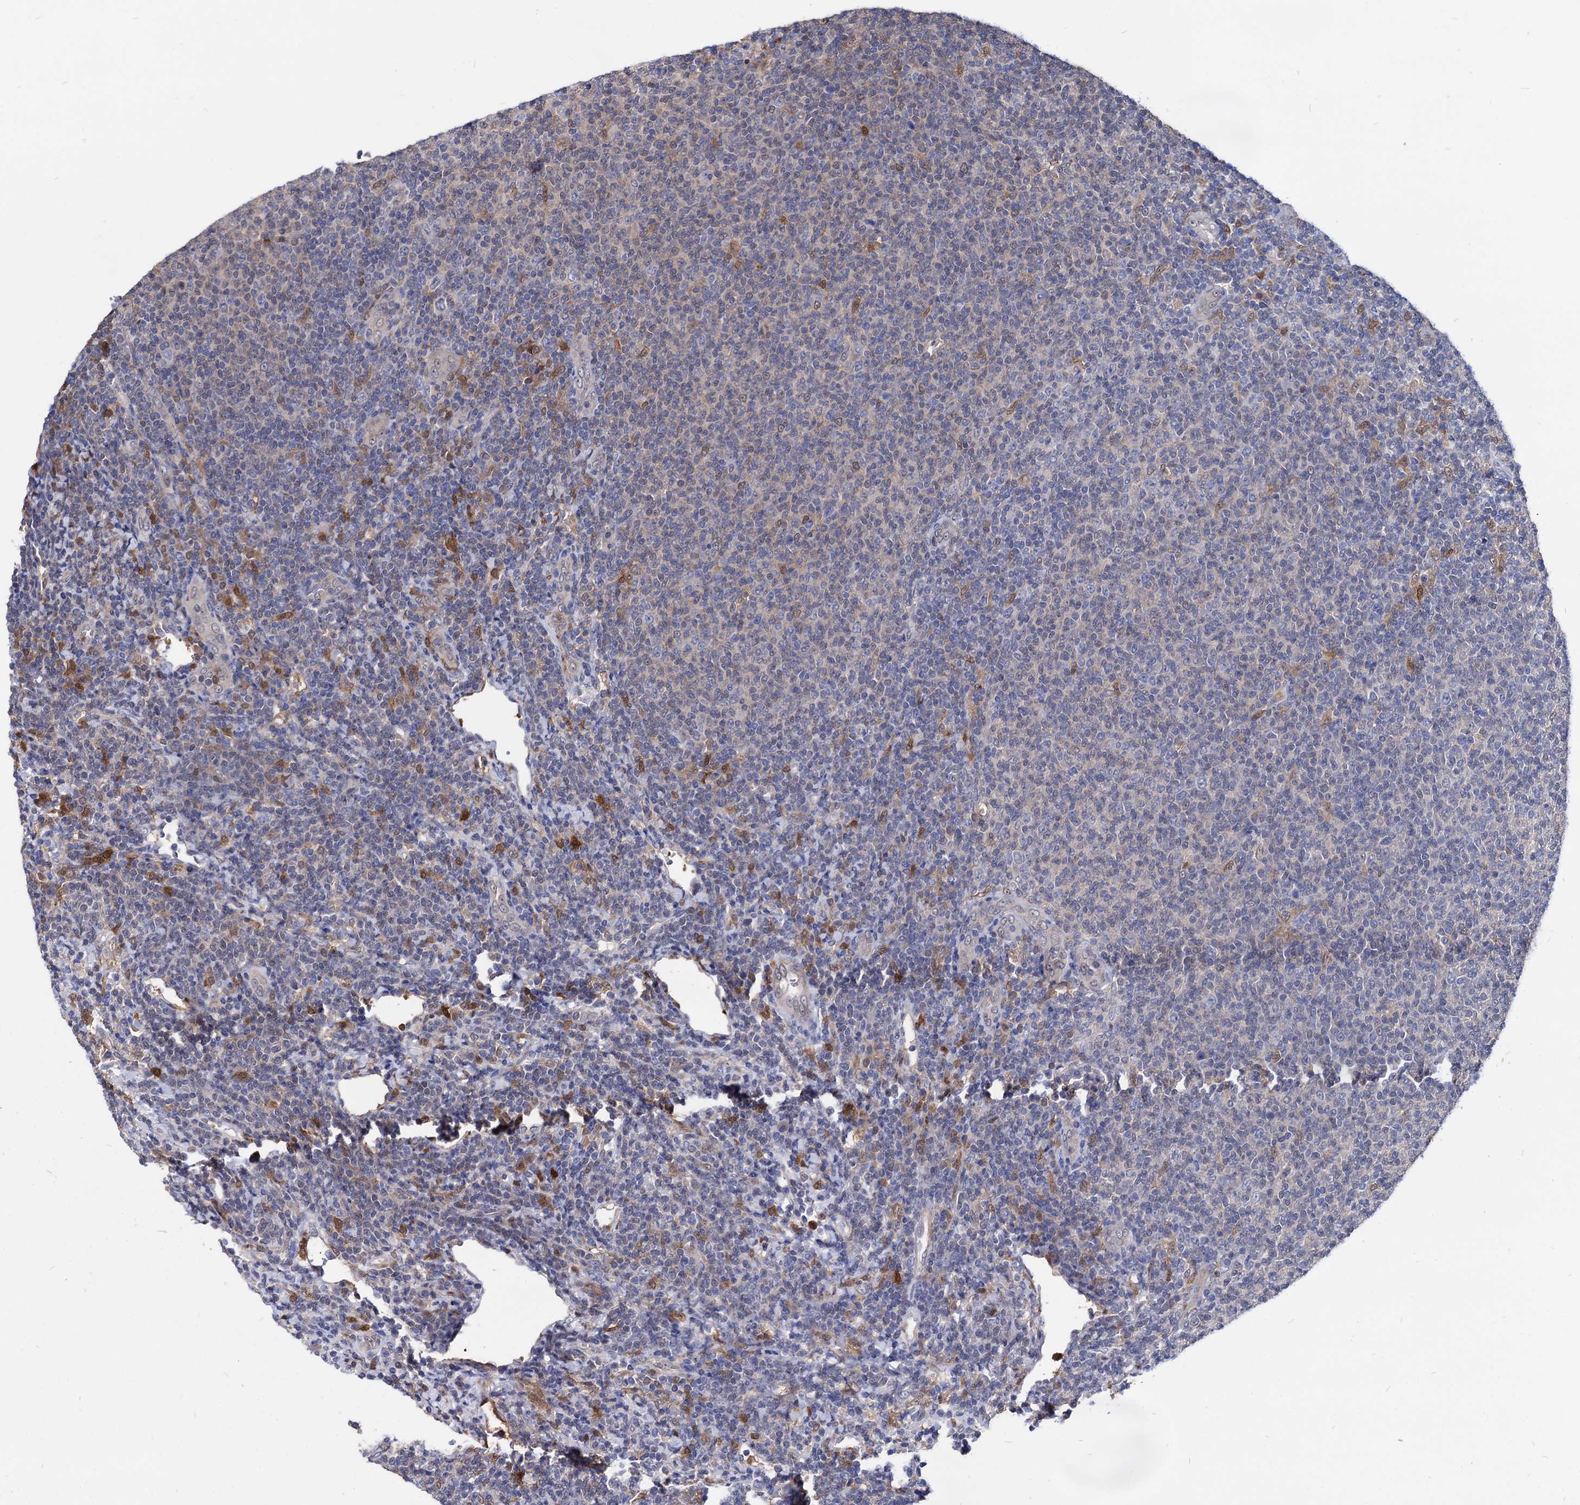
{"staining": {"intensity": "negative", "quantity": "none", "location": "none"}, "tissue": "lymphoma", "cell_type": "Tumor cells", "image_type": "cancer", "snomed": [{"axis": "morphology", "description": "Malignant lymphoma, non-Hodgkin's type, Low grade"}, {"axis": "topography", "description": "Lymph node"}], "caption": "High magnification brightfield microscopy of lymphoma stained with DAB (brown) and counterstained with hematoxylin (blue): tumor cells show no significant positivity.", "gene": "CPPED1", "patient": {"sex": "male", "age": 66}}